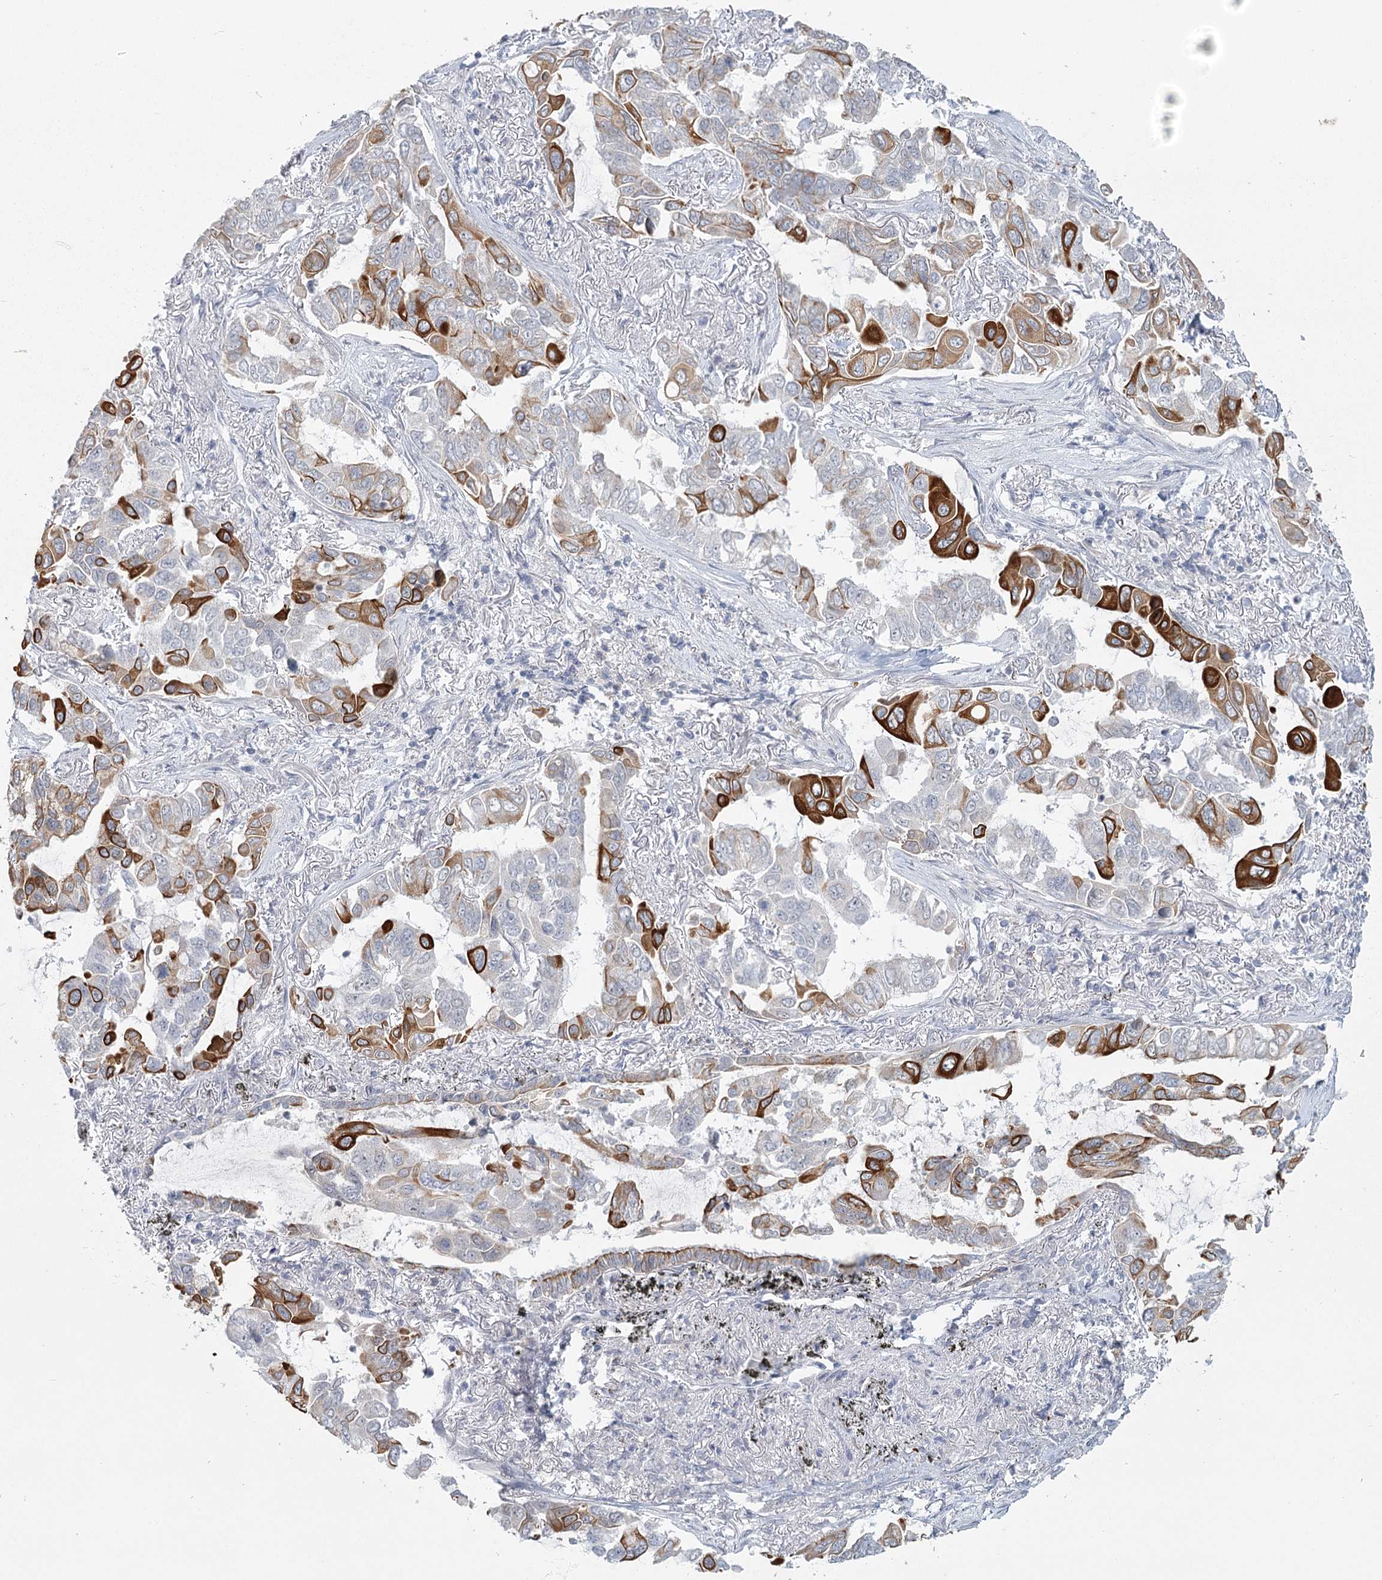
{"staining": {"intensity": "strong", "quantity": "25%-75%", "location": "cytoplasmic/membranous"}, "tissue": "lung cancer", "cell_type": "Tumor cells", "image_type": "cancer", "snomed": [{"axis": "morphology", "description": "Adenocarcinoma, NOS"}, {"axis": "topography", "description": "Lung"}], "caption": "A photomicrograph of human lung cancer (adenocarcinoma) stained for a protein displays strong cytoplasmic/membranous brown staining in tumor cells. (DAB (3,3'-diaminobenzidine) IHC, brown staining for protein, blue staining for nuclei).", "gene": "TMEM70", "patient": {"sex": "male", "age": 64}}